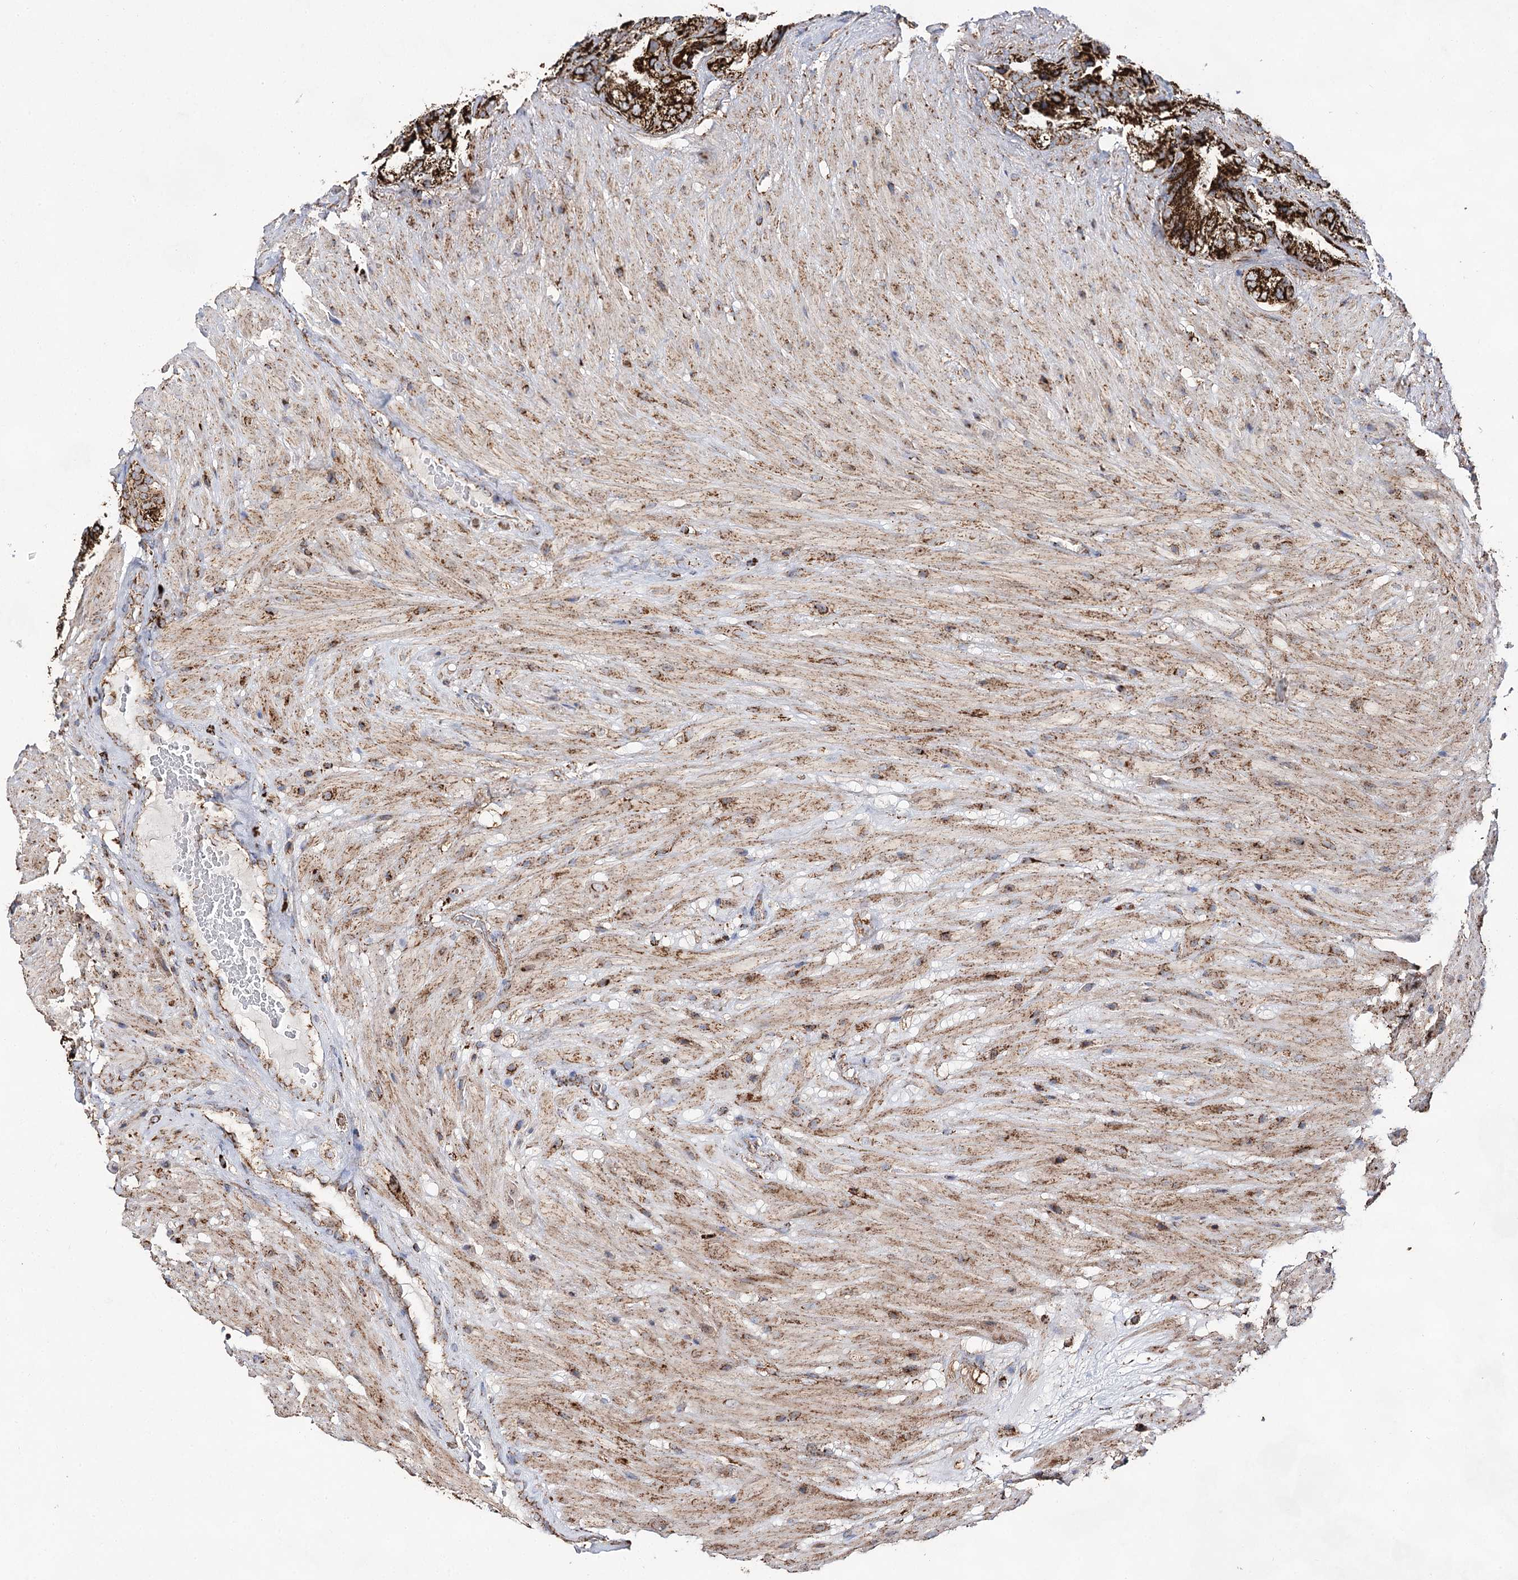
{"staining": {"intensity": "strong", "quantity": ">75%", "location": "cytoplasmic/membranous"}, "tissue": "seminal vesicle", "cell_type": "Glandular cells", "image_type": "normal", "snomed": [{"axis": "morphology", "description": "Normal tissue, NOS"}, {"axis": "topography", "description": "Seminal veicle"}, {"axis": "topography", "description": "Peripheral nerve tissue"}], "caption": "This image demonstrates immunohistochemistry (IHC) staining of unremarkable human seminal vesicle, with high strong cytoplasmic/membranous positivity in about >75% of glandular cells.", "gene": "NADK2", "patient": {"sex": "male", "age": 63}}